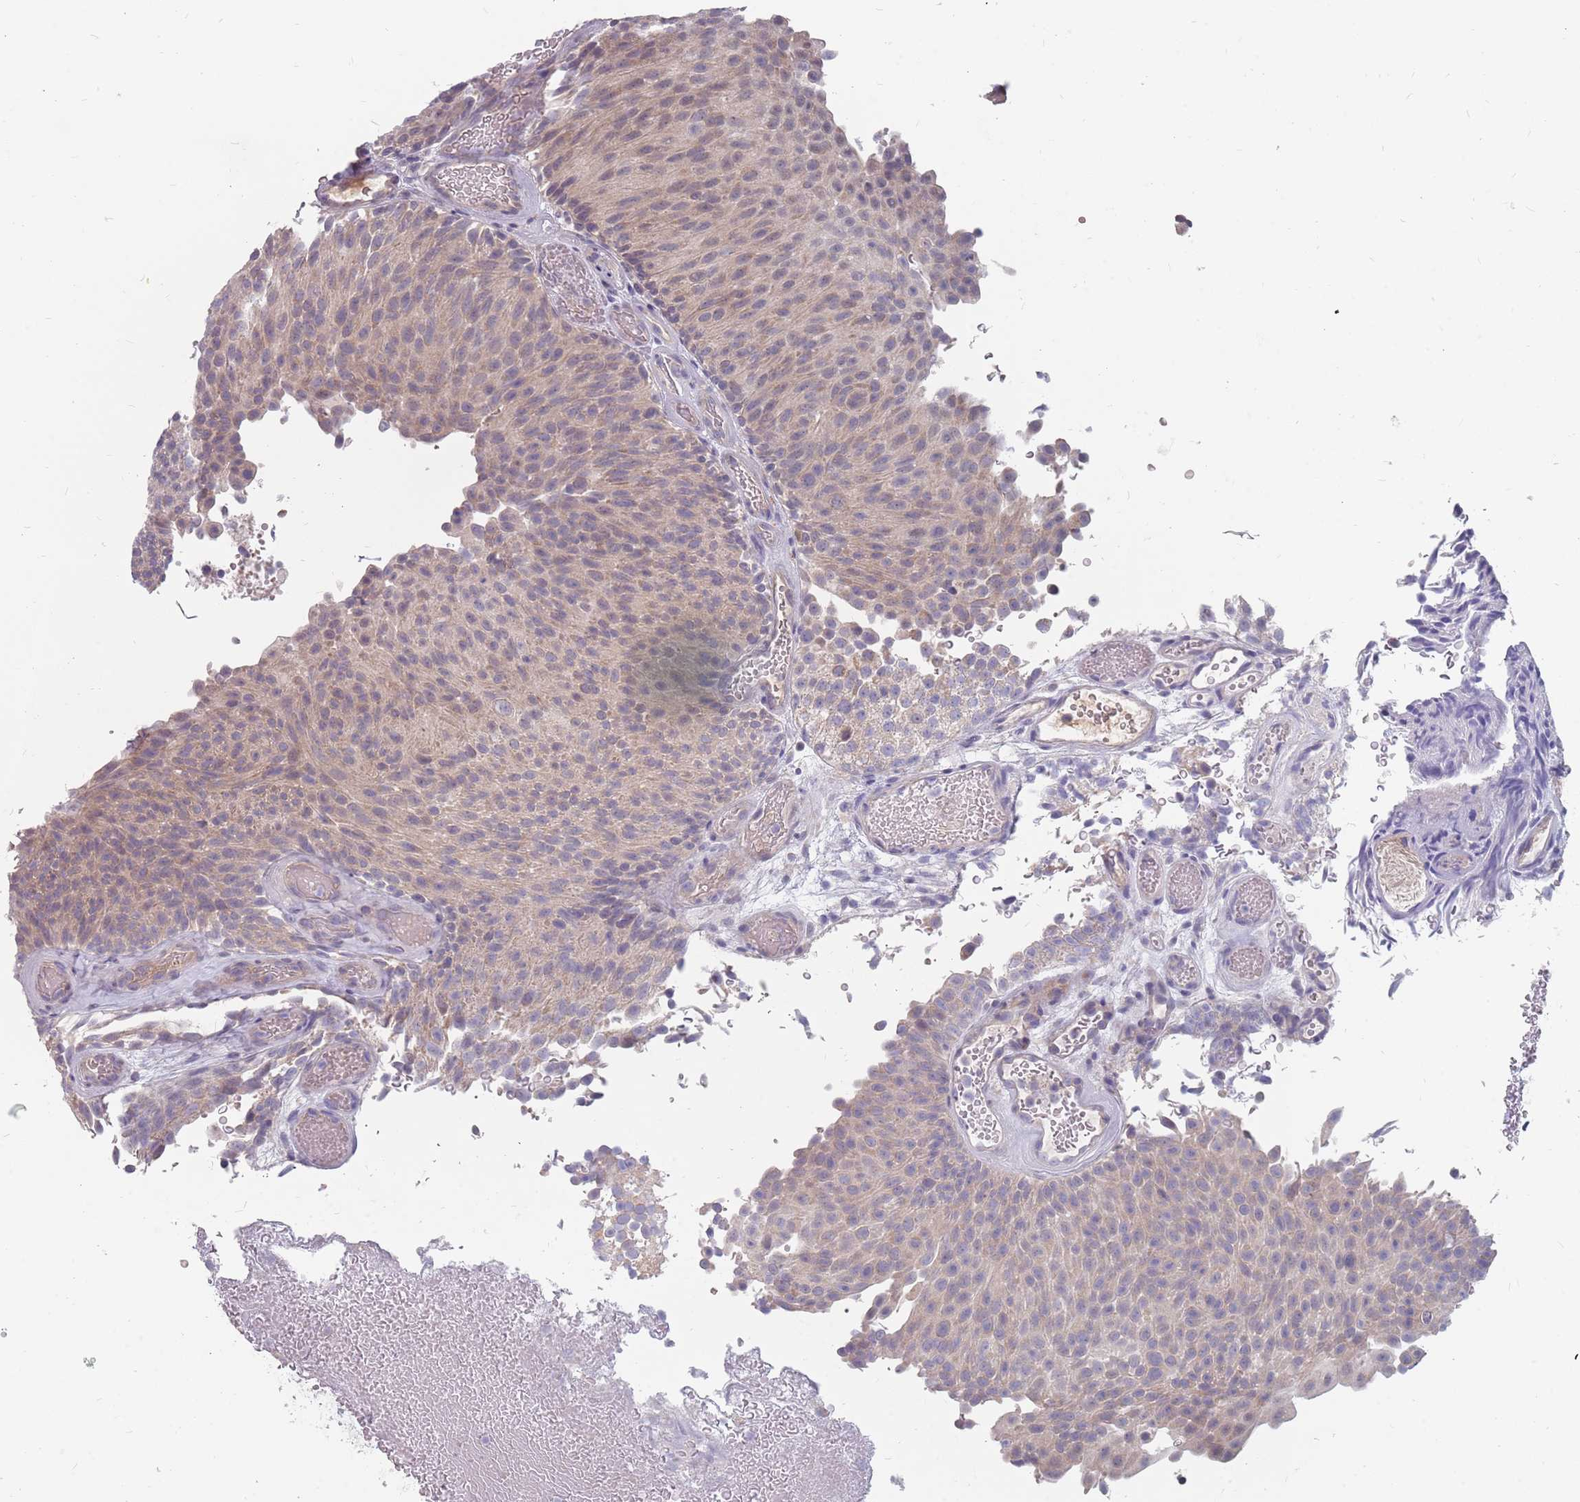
{"staining": {"intensity": "weak", "quantity": "25%-75%", "location": "cytoplasmic/membranous"}, "tissue": "urothelial cancer", "cell_type": "Tumor cells", "image_type": "cancer", "snomed": [{"axis": "morphology", "description": "Urothelial carcinoma, Low grade"}, {"axis": "topography", "description": "Urinary bladder"}], "caption": "Protein expression by immunohistochemistry (IHC) displays weak cytoplasmic/membranous positivity in approximately 25%-75% of tumor cells in low-grade urothelial carcinoma. The staining was performed using DAB to visualize the protein expression in brown, while the nuclei were stained in blue with hematoxylin (Magnification: 20x).", "gene": "CMTR2", "patient": {"sex": "male", "age": 78}}